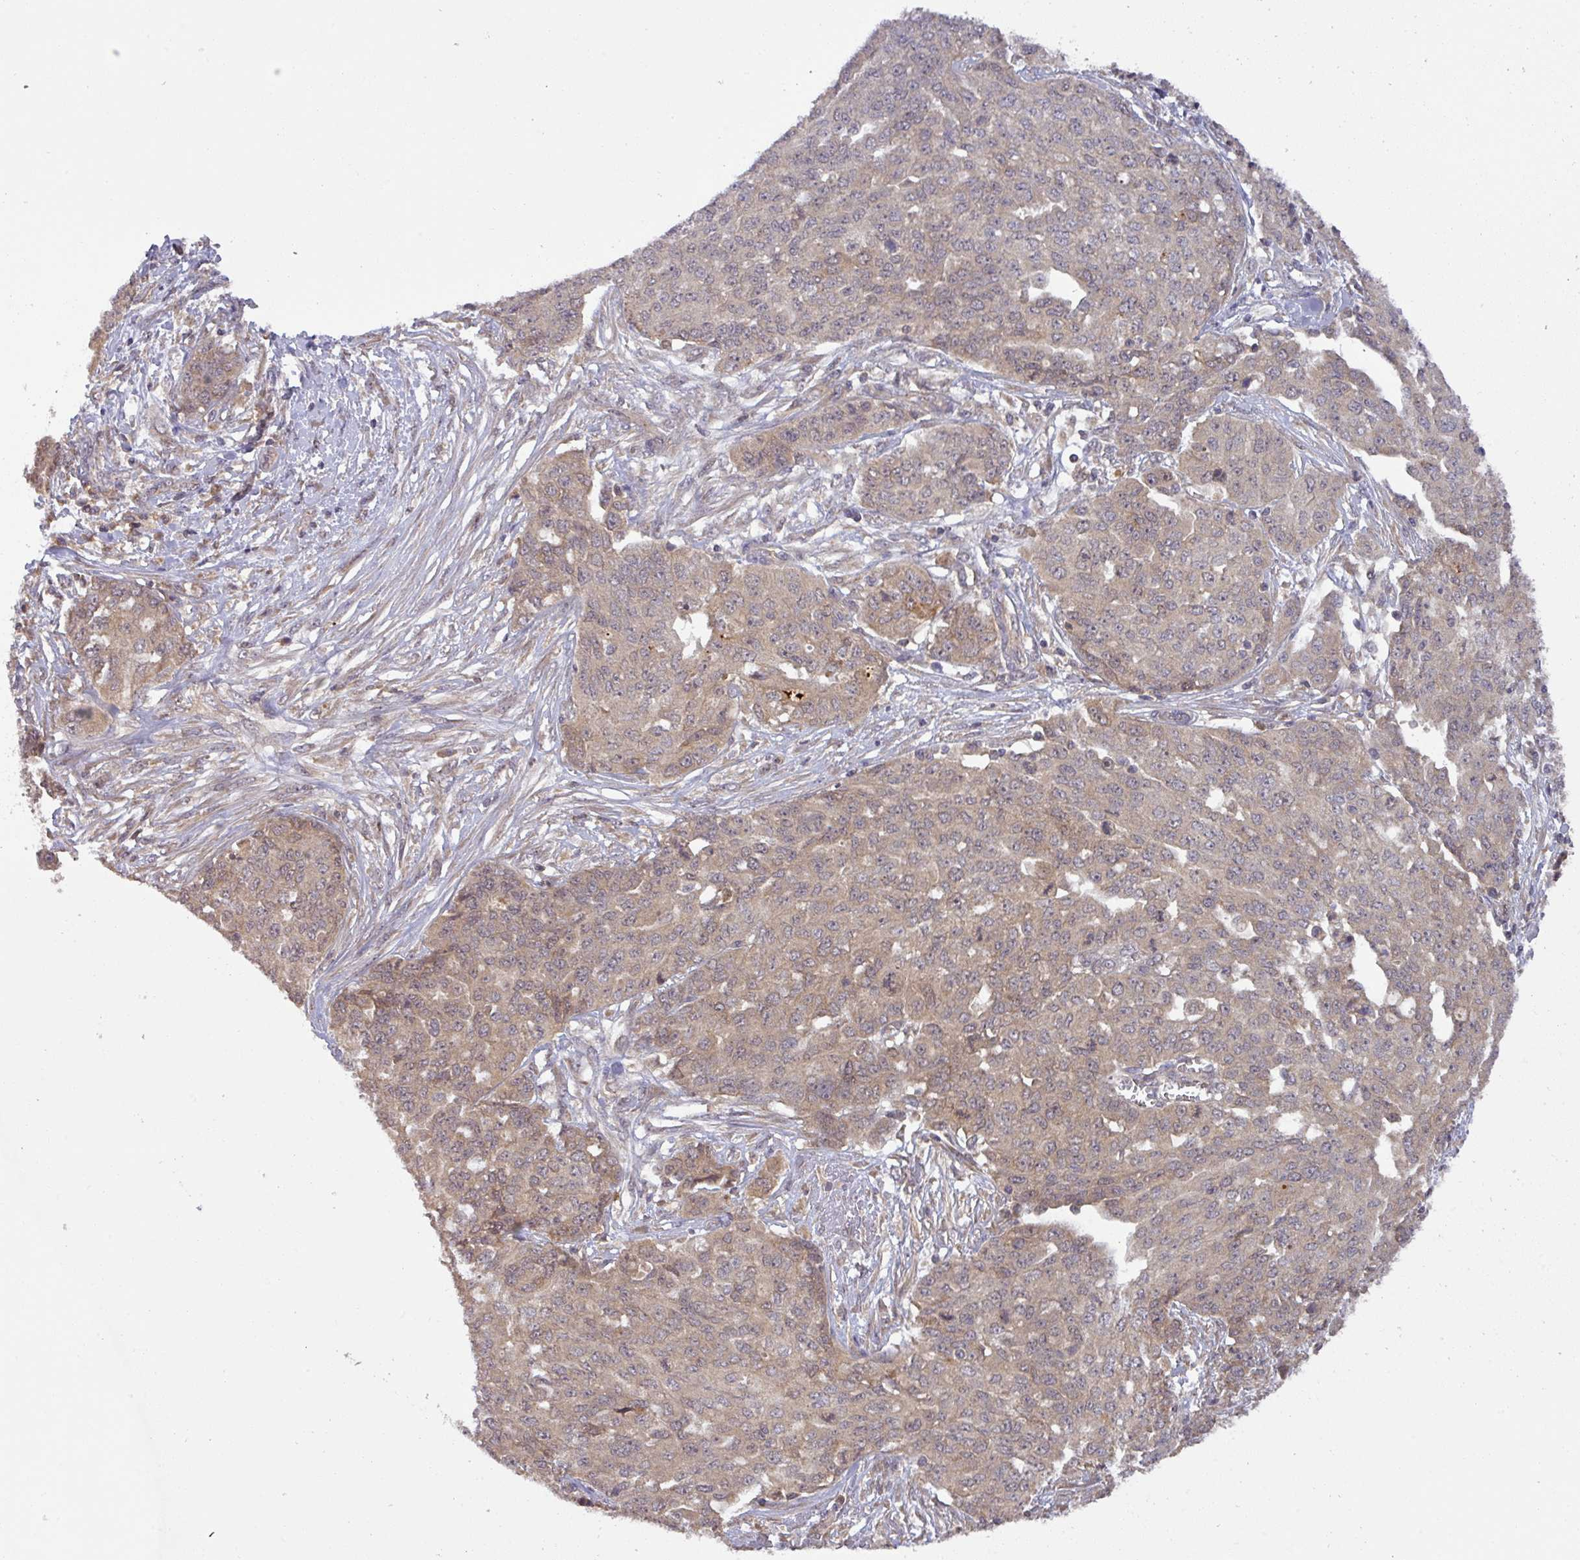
{"staining": {"intensity": "moderate", "quantity": ">75%", "location": "cytoplasmic/membranous"}, "tissue": "ovarian cancer", "cell_type": "Tumor cells", "image_type": "cancer", "snomed": [{"axis": "morphology", "description": "Cystadenocarcinoma, serous, NOS"}, {"axis": "topography", "description": "Soft tissue"}, {"axis": "topography", "description": "Ovary"}], "caption": "Tumor cells demonstrate moderate cytoplasmic/membranous expression in approximately >75% of cells in ovarian serous cystadenocarcinoma.", "gene": "CCDC121", "patient": {"sex": "female", "age": 57}}